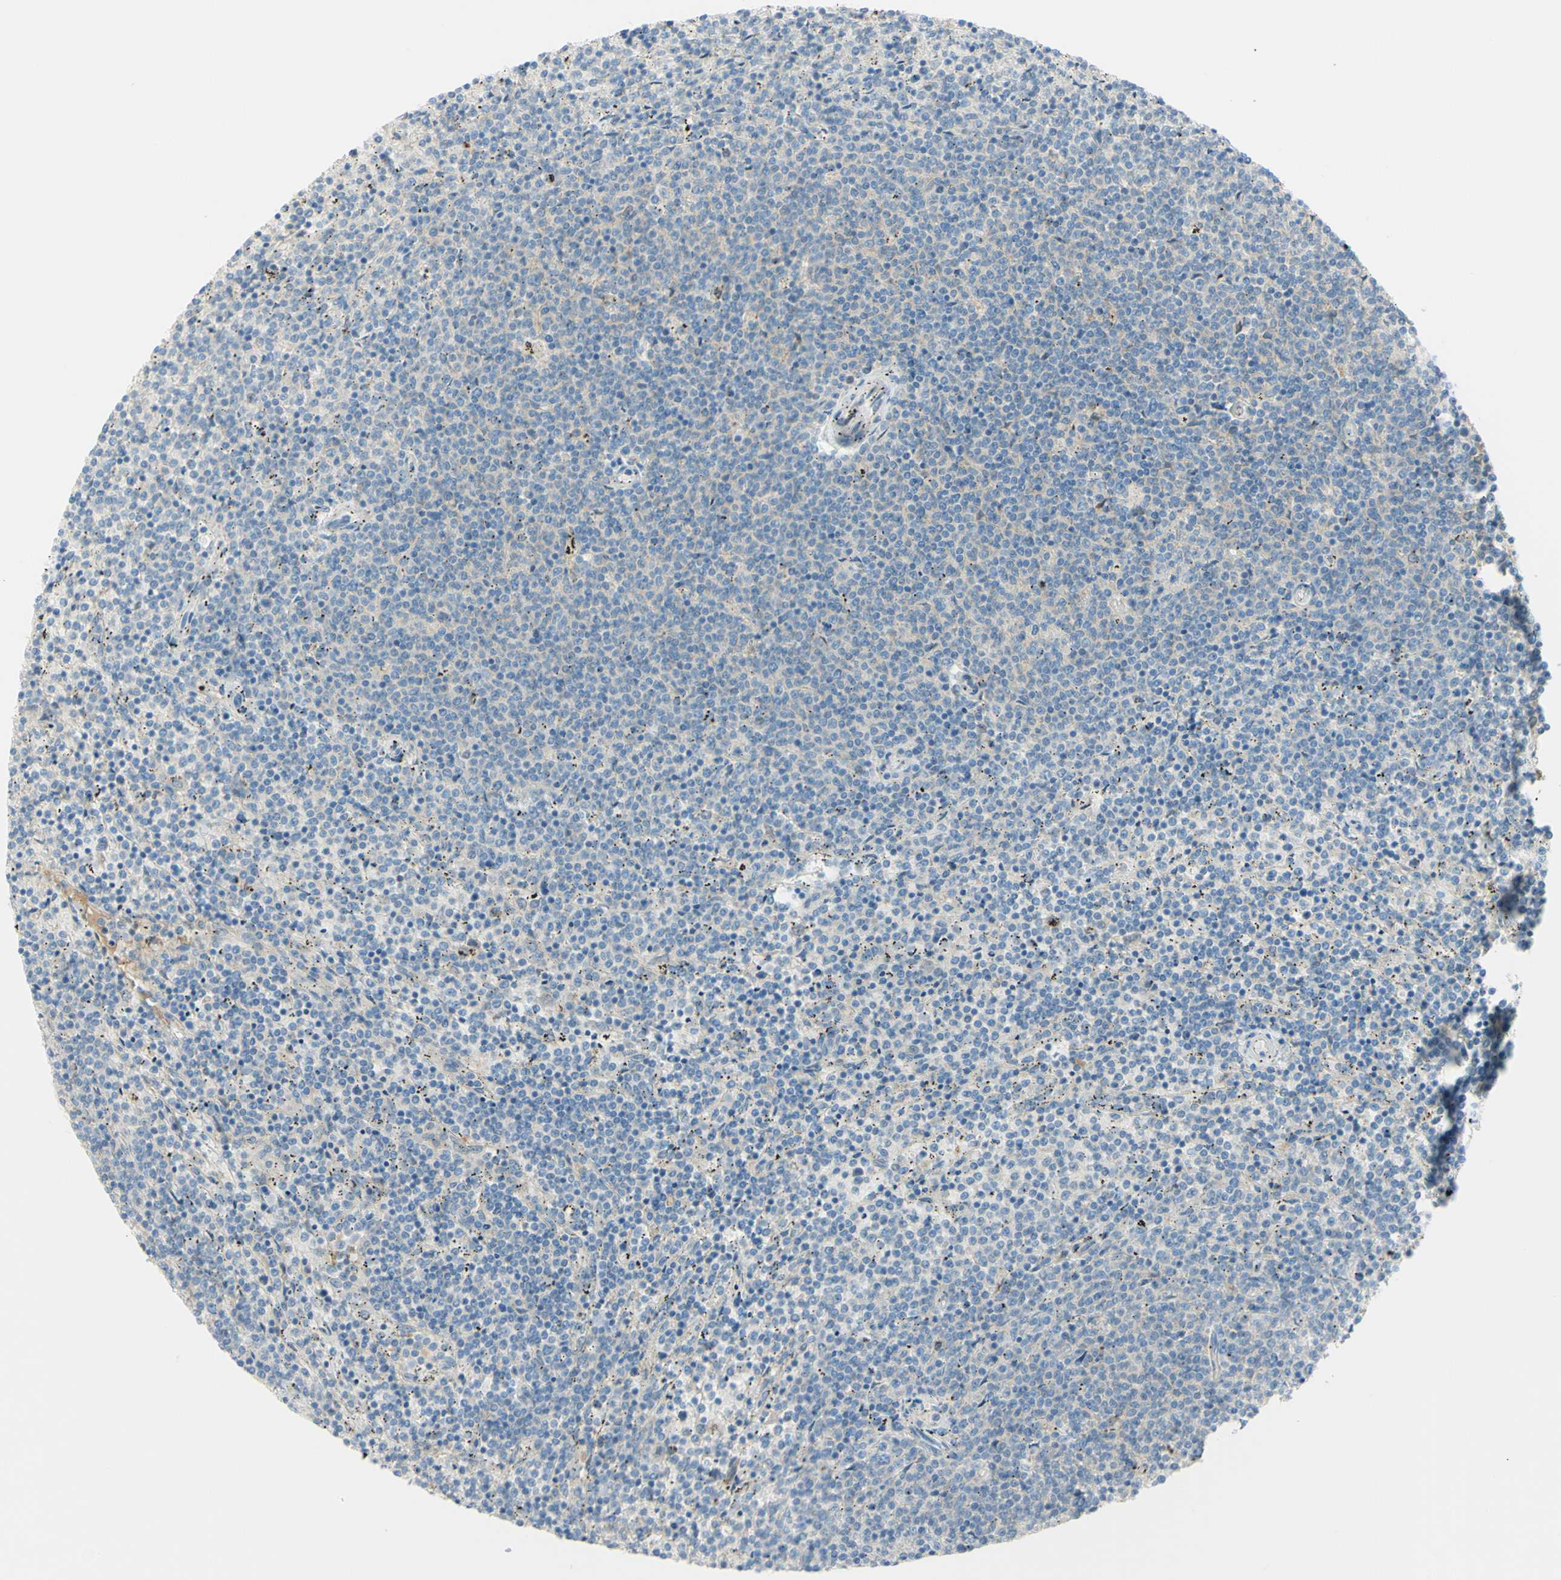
{"staining": {"intensity": "negative", "quantity": "none", "location": "none"}, "tissue": "lymphoma", "cell_type": "Tumor cells", "image_type": "cancer", "snomed": [{"axis": "morphology", "description": "Malignant lymphoma, non-Hodgkin's type, Low grade"}, {"axis": "topography", "description": "Spleen"}], "caption": "Immunohistochemical staining of human lymphoma exhibits no significant expression in tumor cells. (DAB immunohistochemistry visualized using brightfield microscopy, high magnification).", "gene": "GCNT3", "patient": {"sex": "female", "age": 50}}